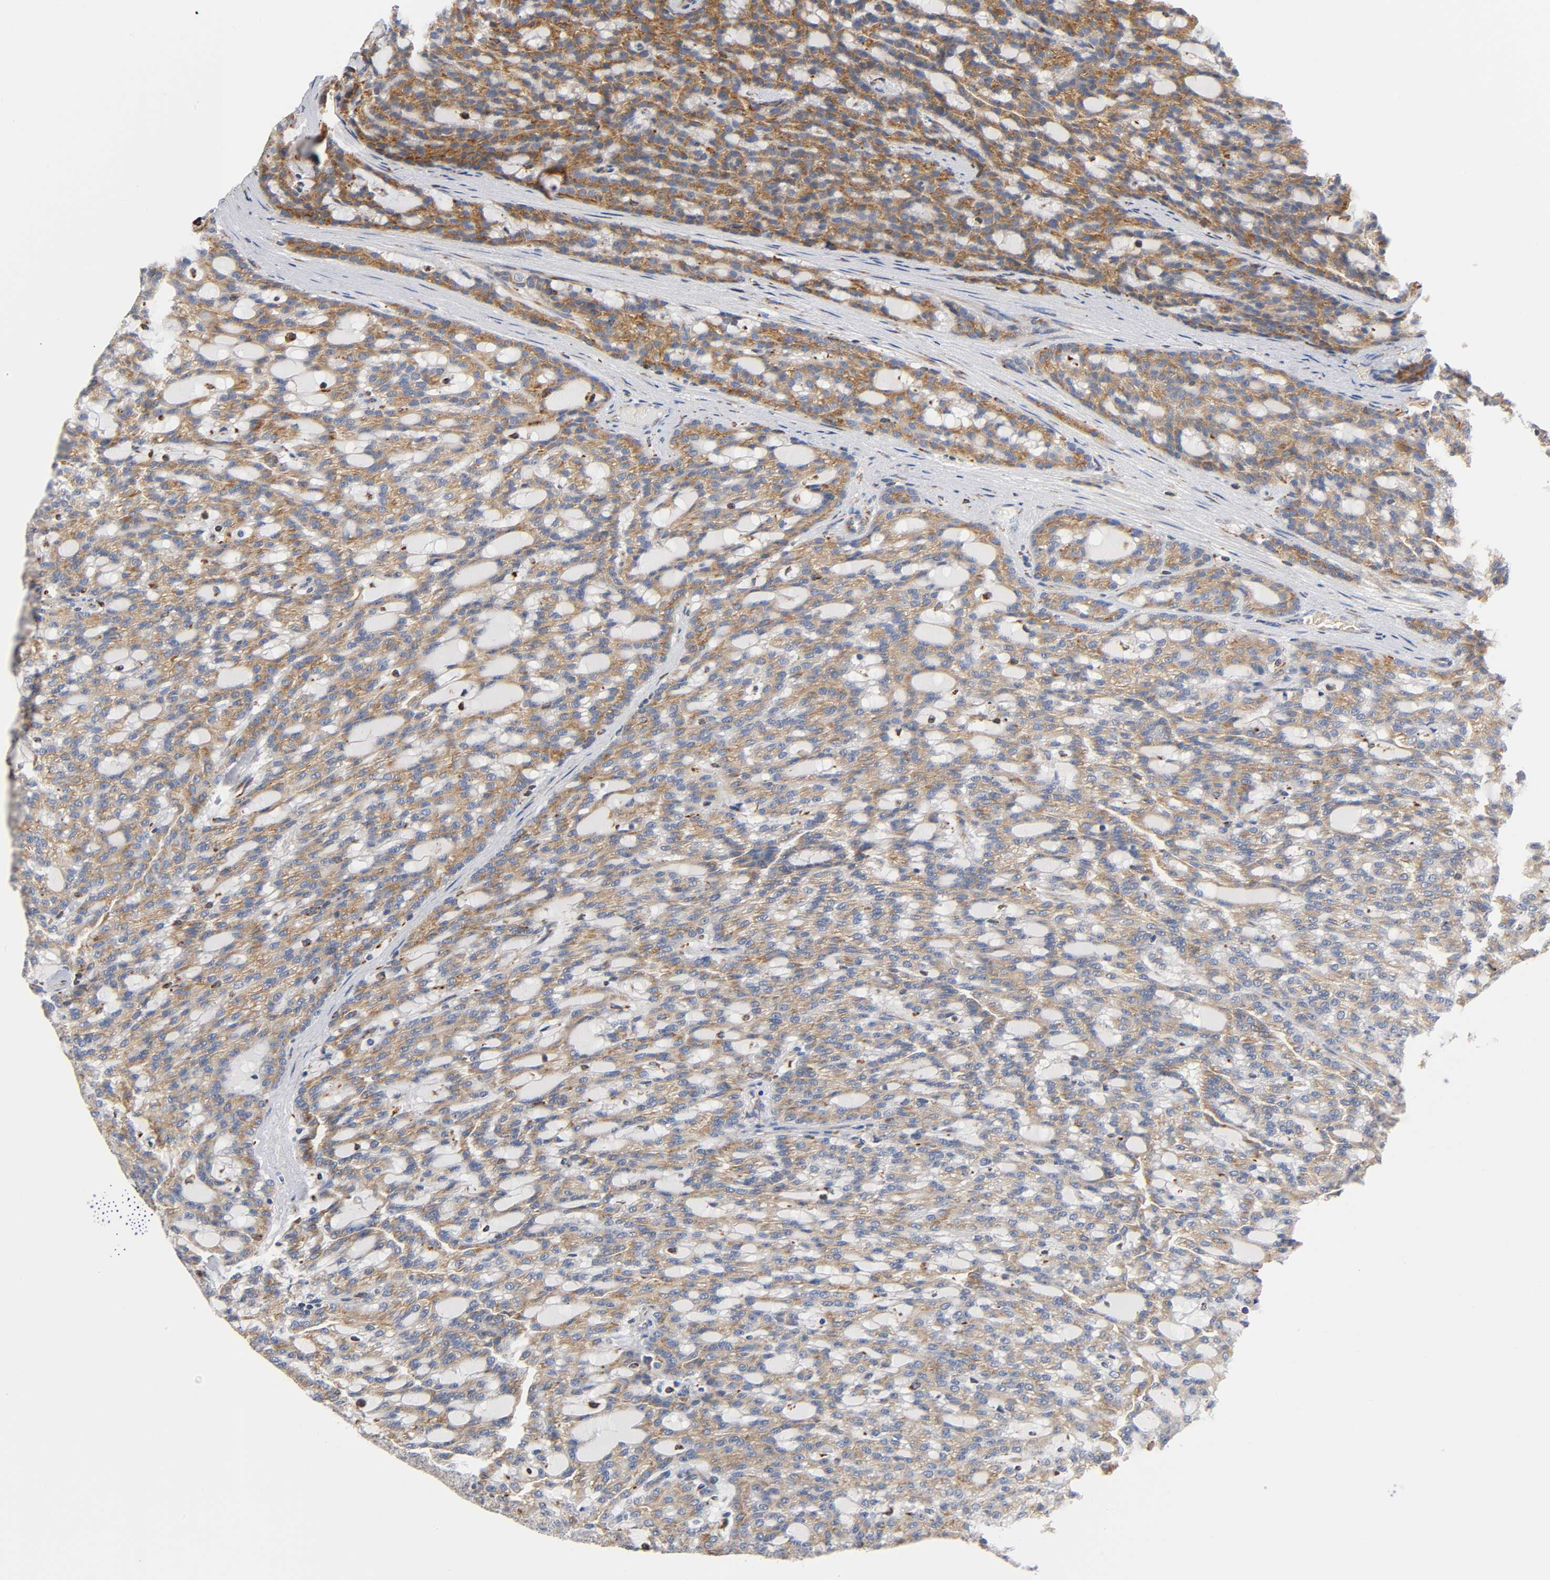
{"staining": {"intensity": "moderate", "quantity": ">75%", "location": "cytoplasmic/membranous"}, "tissue": "renal cancer", "cell_type": "Tumor cells", "image_type": "cancer", "snomed": [{"axis": "morphology", "description": "Adenocarcinoma, NOS"}, {"axis": "topography", "description": "Kidney"}], "caption": "The immunohistochemical stain labels moderate cytoplasmic/membranous staining in tumor cells of renal cancer (adenocarcinoma) tissue.", "gene": "UCKL1", "patient": {"sex": "male", "age": 63}}